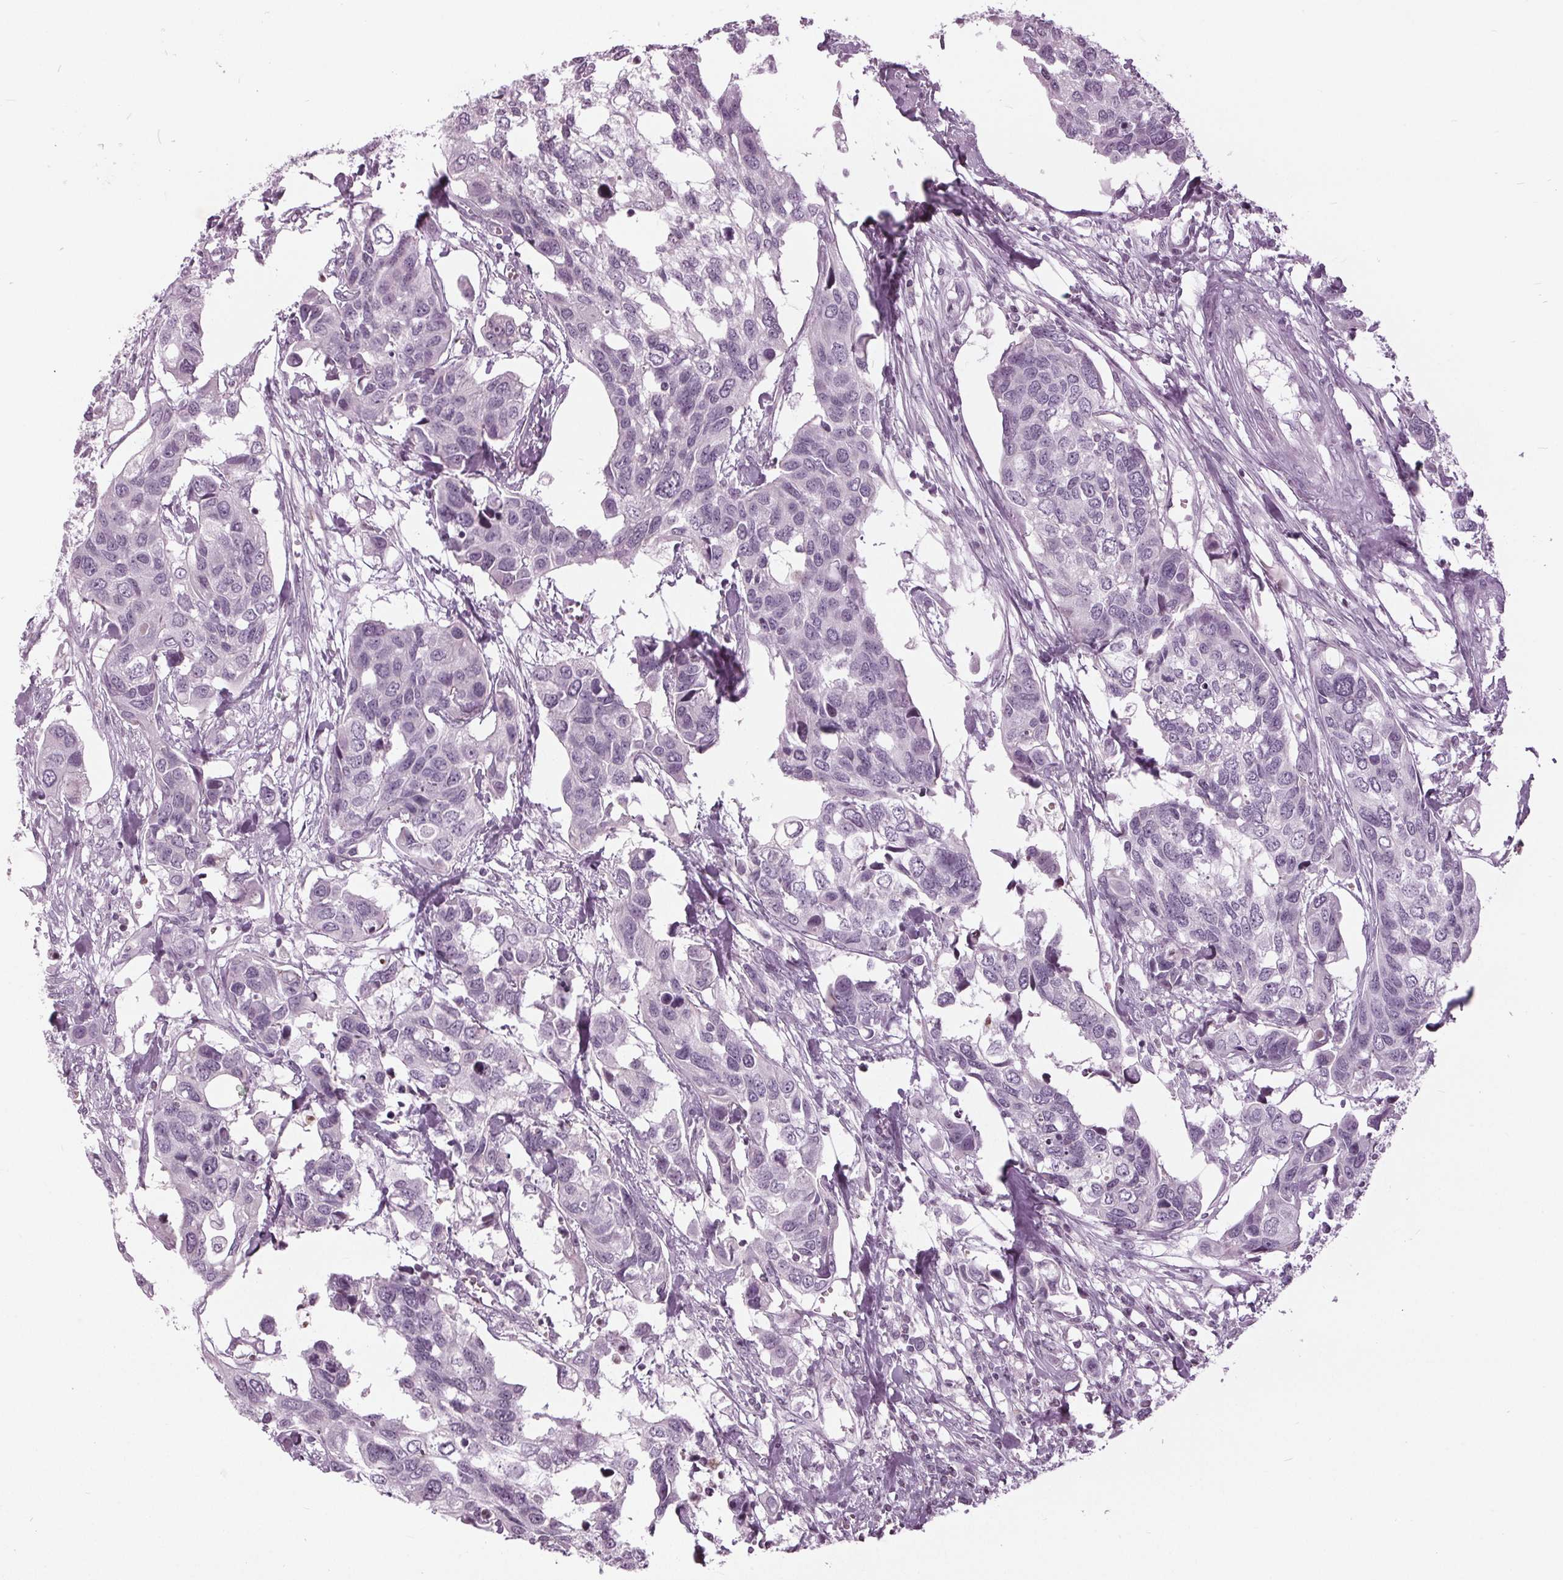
{"staining": {"intensity": "negative", "quantity": "none", "location": "none"}, "tissue": "urothelial cancer", "cell_type": "Tumor cells", "image_type": "cancer", "snomed": [{"axis": "morphology", "description": "Urothelial carcinoma, High grade"}, {"axis": "topography", "description": "Urinary bladder"}], "caption": "Tumor cells are negative for brown protein staining in urothelial carcinoma (high-grade).", "gene": "SLC9A4", "patient": {"sex": "male", "age": 60}}